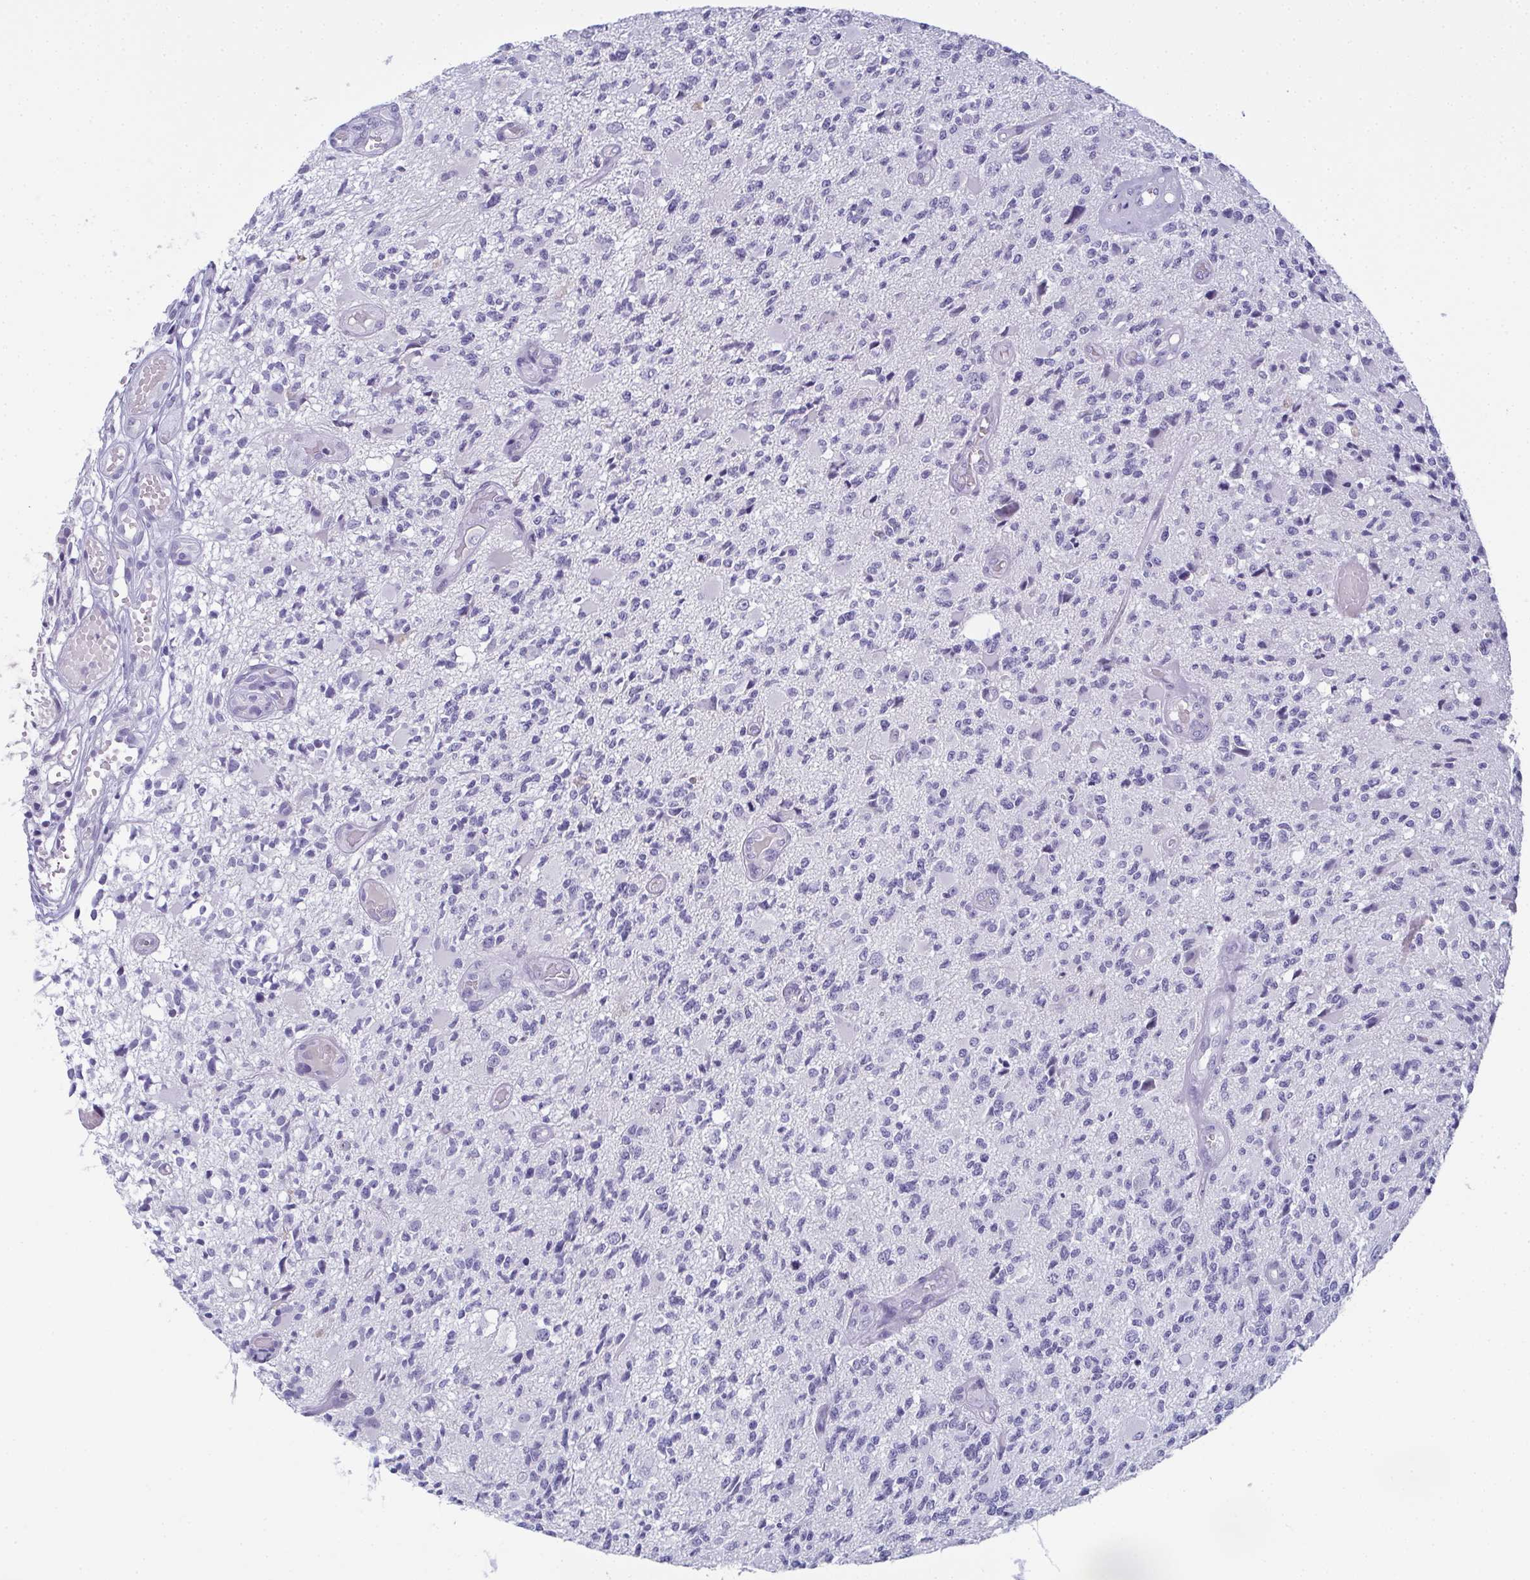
{"staining": {"intensity": "negative", "quantity": "none", "location": "none"}, "tissue": "glioma", "cell_type": "Tumor cells", "image_type": "cancer", "snomed": [{"axis": "morphology", "description": "Glioma, malignant, High grade"}, {"axis": "topography", "description": "Brain"}], "caption": "This is an IHC micrograph of human malignant glioma (high-grade). There is no staining in tumor cells.", "gene": "SLC36A2", "patient": {"sex": "female", "age": 63}}